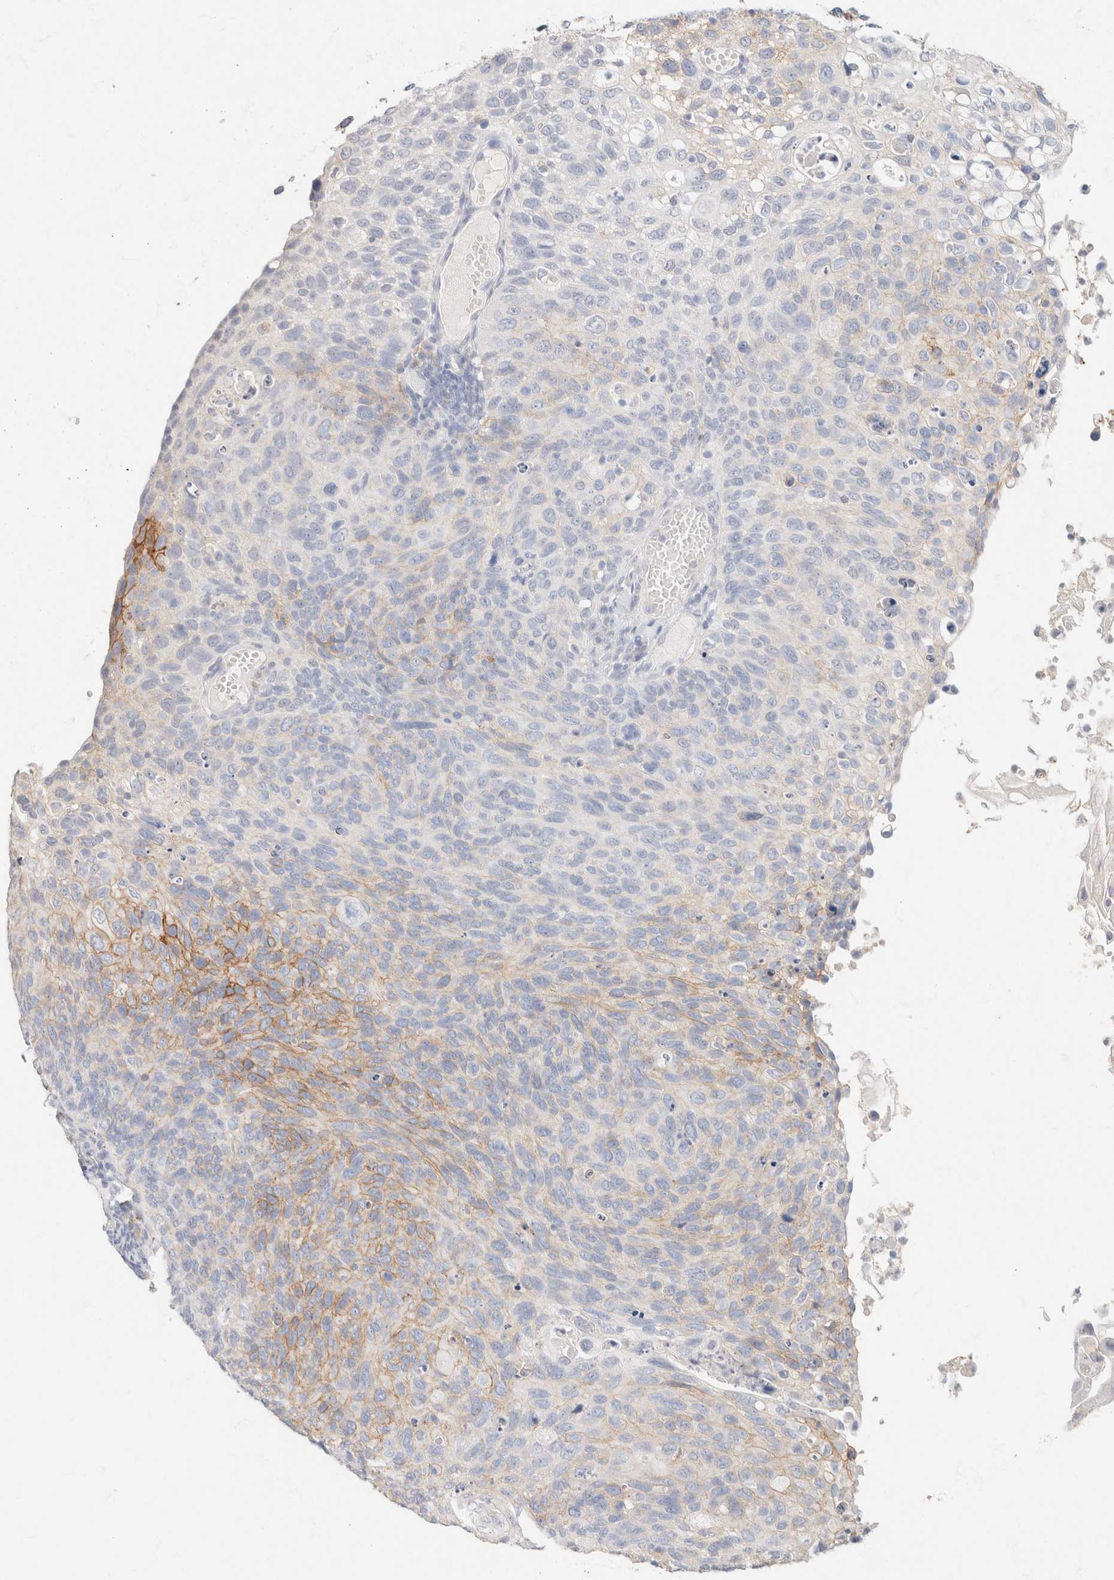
{"staining": {"intensity": "moderate", "quantity": "<25%", "location": "cytoplasmic/membranous"}, "tissue": "cervical cancer", "cell_type": "Tumor cells", "image_type": "cancer", "snomed": [{"axis": "morphology", "description": "Squamous cell carcinoma, NOS"}, {"axis": "topography", "description": "Cervix"}], "caption": "An image of cervical squamous cell carcinoma stained for a protein reveals moderate cytoplasmic/membranous brown staining in tumor cells.", "gene": "CA12", "patient": {"sex": "female", "age": 70}}